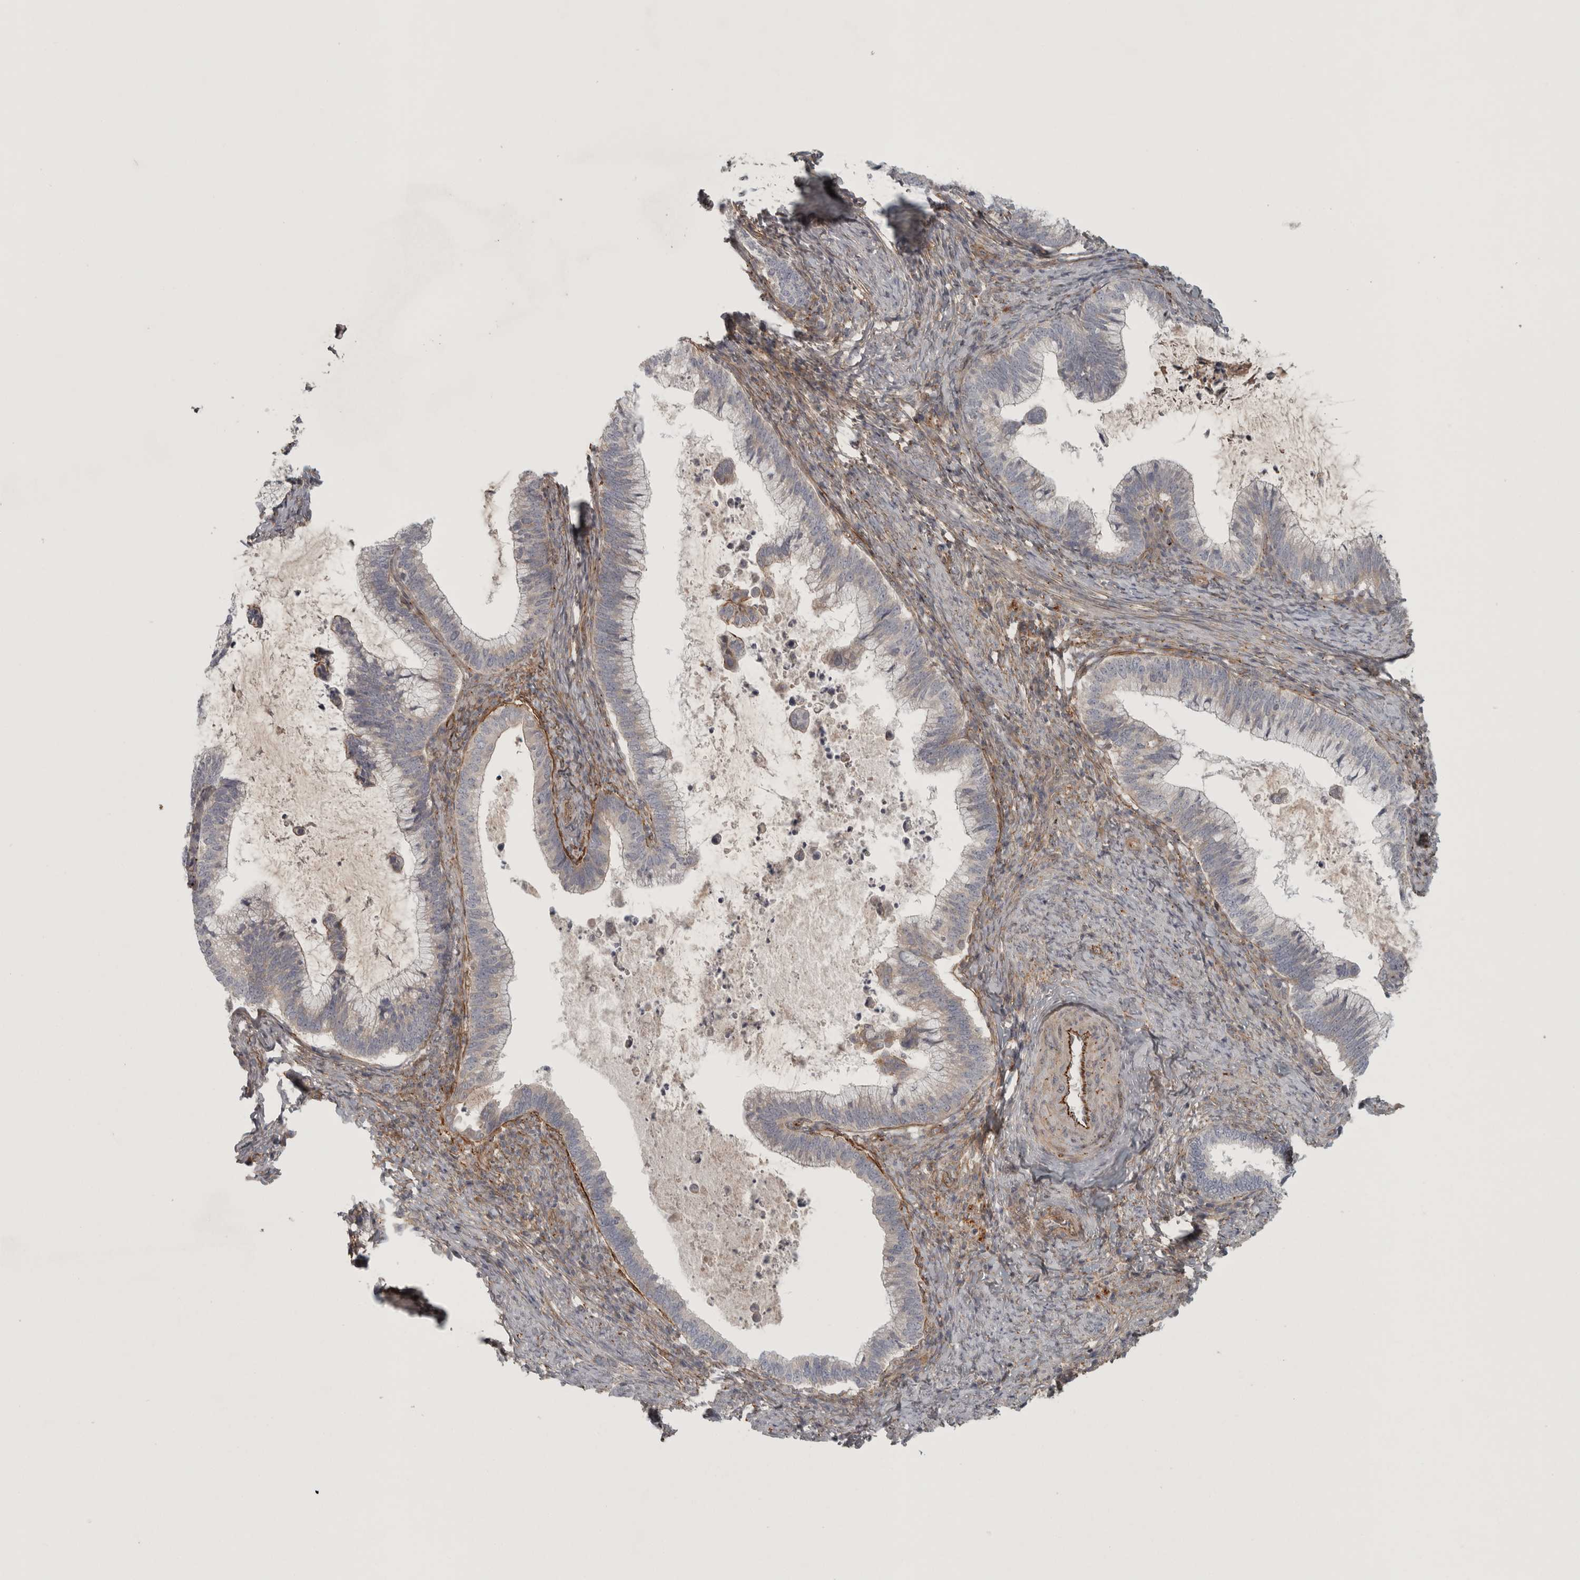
{"staining": {"intensity": "weak", "quantity": "<25%", "location": "cytoplasmic/membranous"}, "tissue": "cervical cancer", "cell_type": "Tumor cells", "image_type": "cancer", "snomed": [{"axis": "morphology", "description": "Adenocarcinoma, NOS"}, {"axis": "topography", "description": "Cervix"}], "caption": "Cervical adenocarcinoma was stained to show a protein in brown. There is no significant staining in tumor cells.", "gene": "LONRF1", "patient": {"sex": "female", "age": 36}}